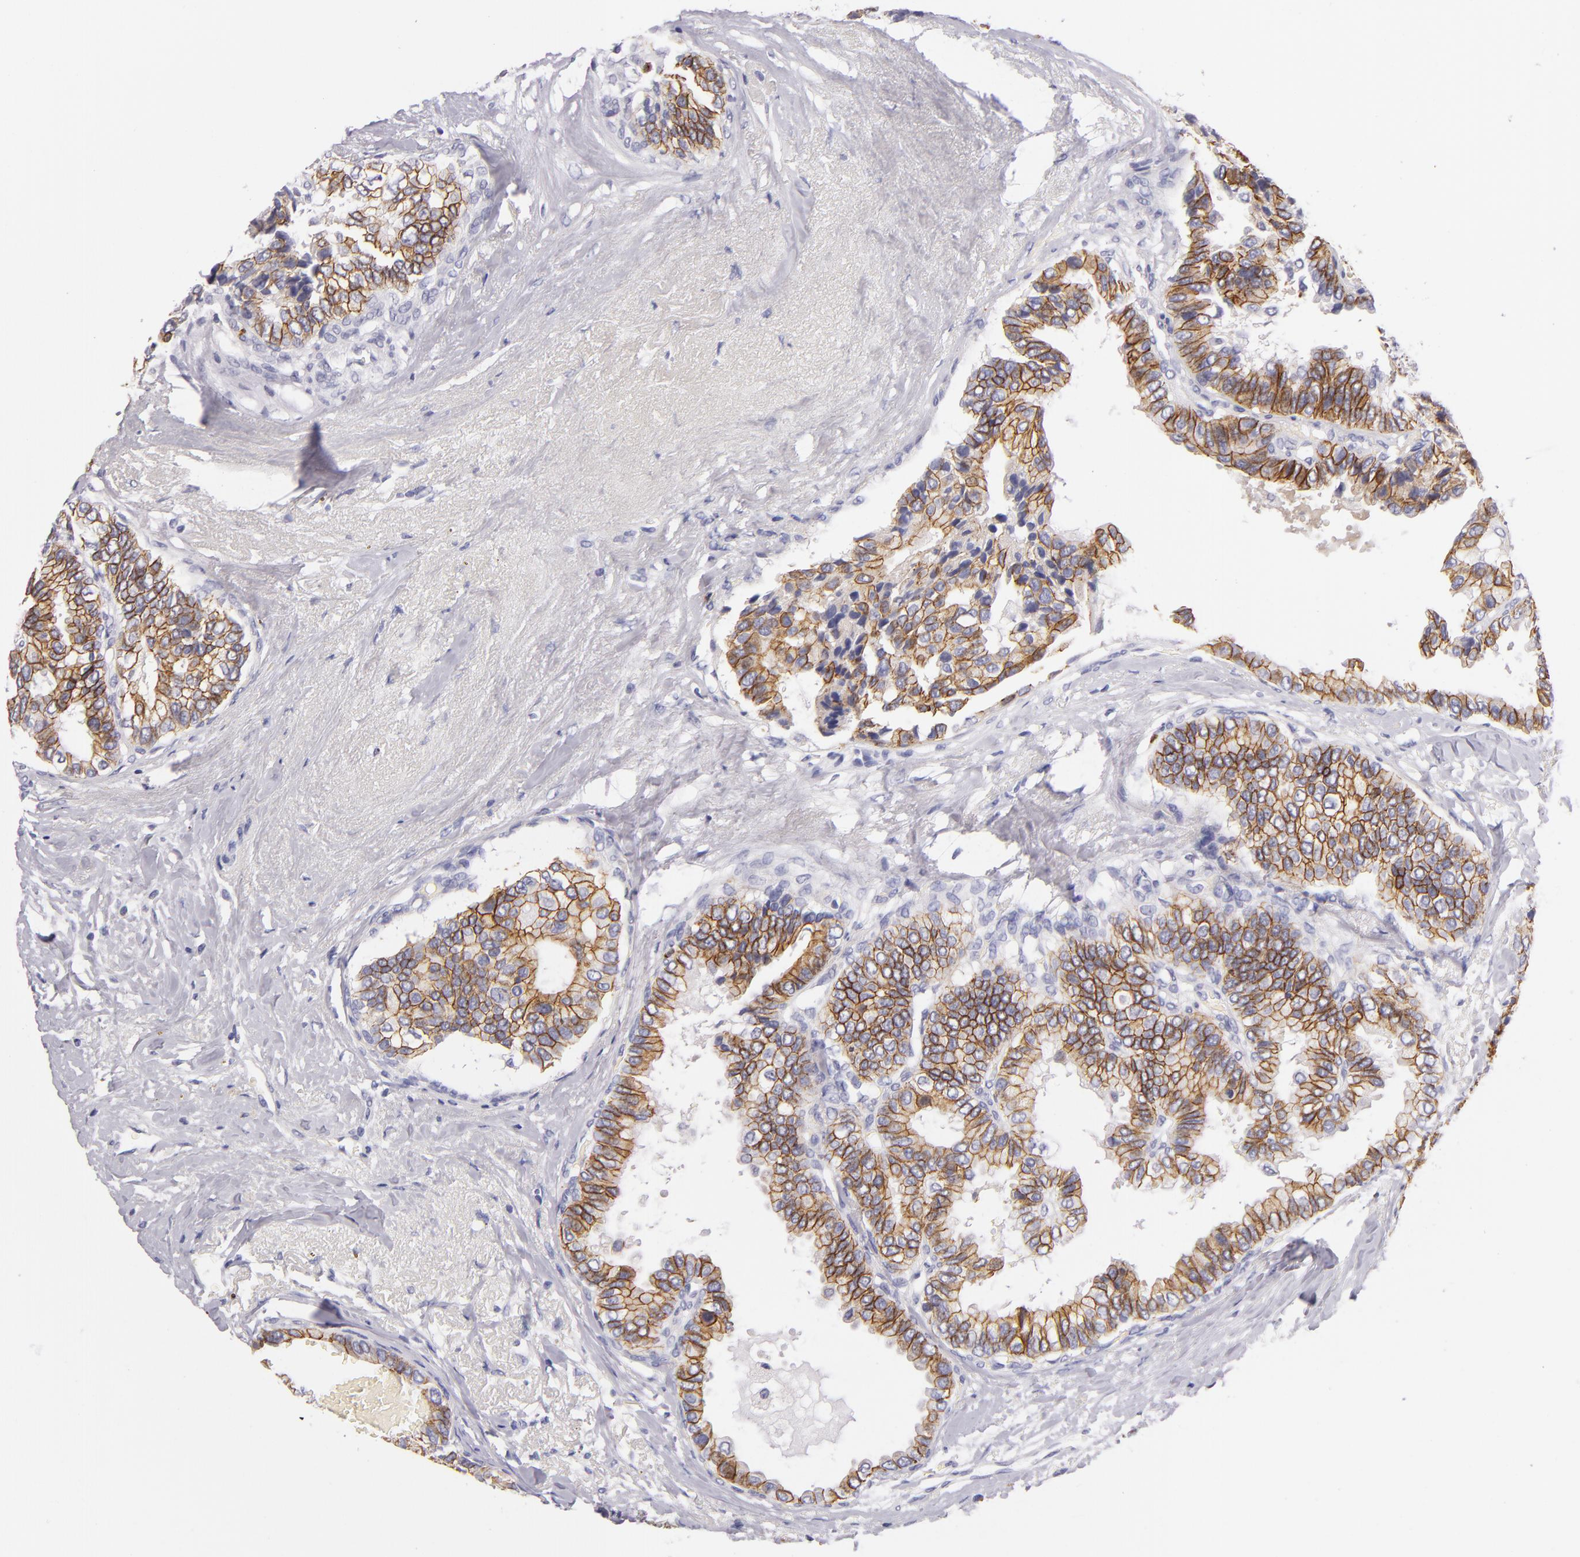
{"staining": {"intensity": "moderate", "quantity": "25%-75%", "location": "cytoplasmic/membranous"}, "tissue": "breast cancer", "cell_type": "Tumor cells", "image_type": "cancer", "snomed": [{"axis": "morphology", "description": "Duct carcinoma"}, {"axis": "topography", "description": "Breast"}], "caption": "An immunohistochemistry (IHC) histopathology image of tumor tissue is shown. Protein staining in brown labels moderate cytoplasmic/membranous positivity in breast cancer within tumor cells. (Stains: DAB in brown, nuclei in blue, Microscopy: brightfield microscopy at high magnification).", "gene": "CDH3", "patient": {"sex": "female", "age": 69}}